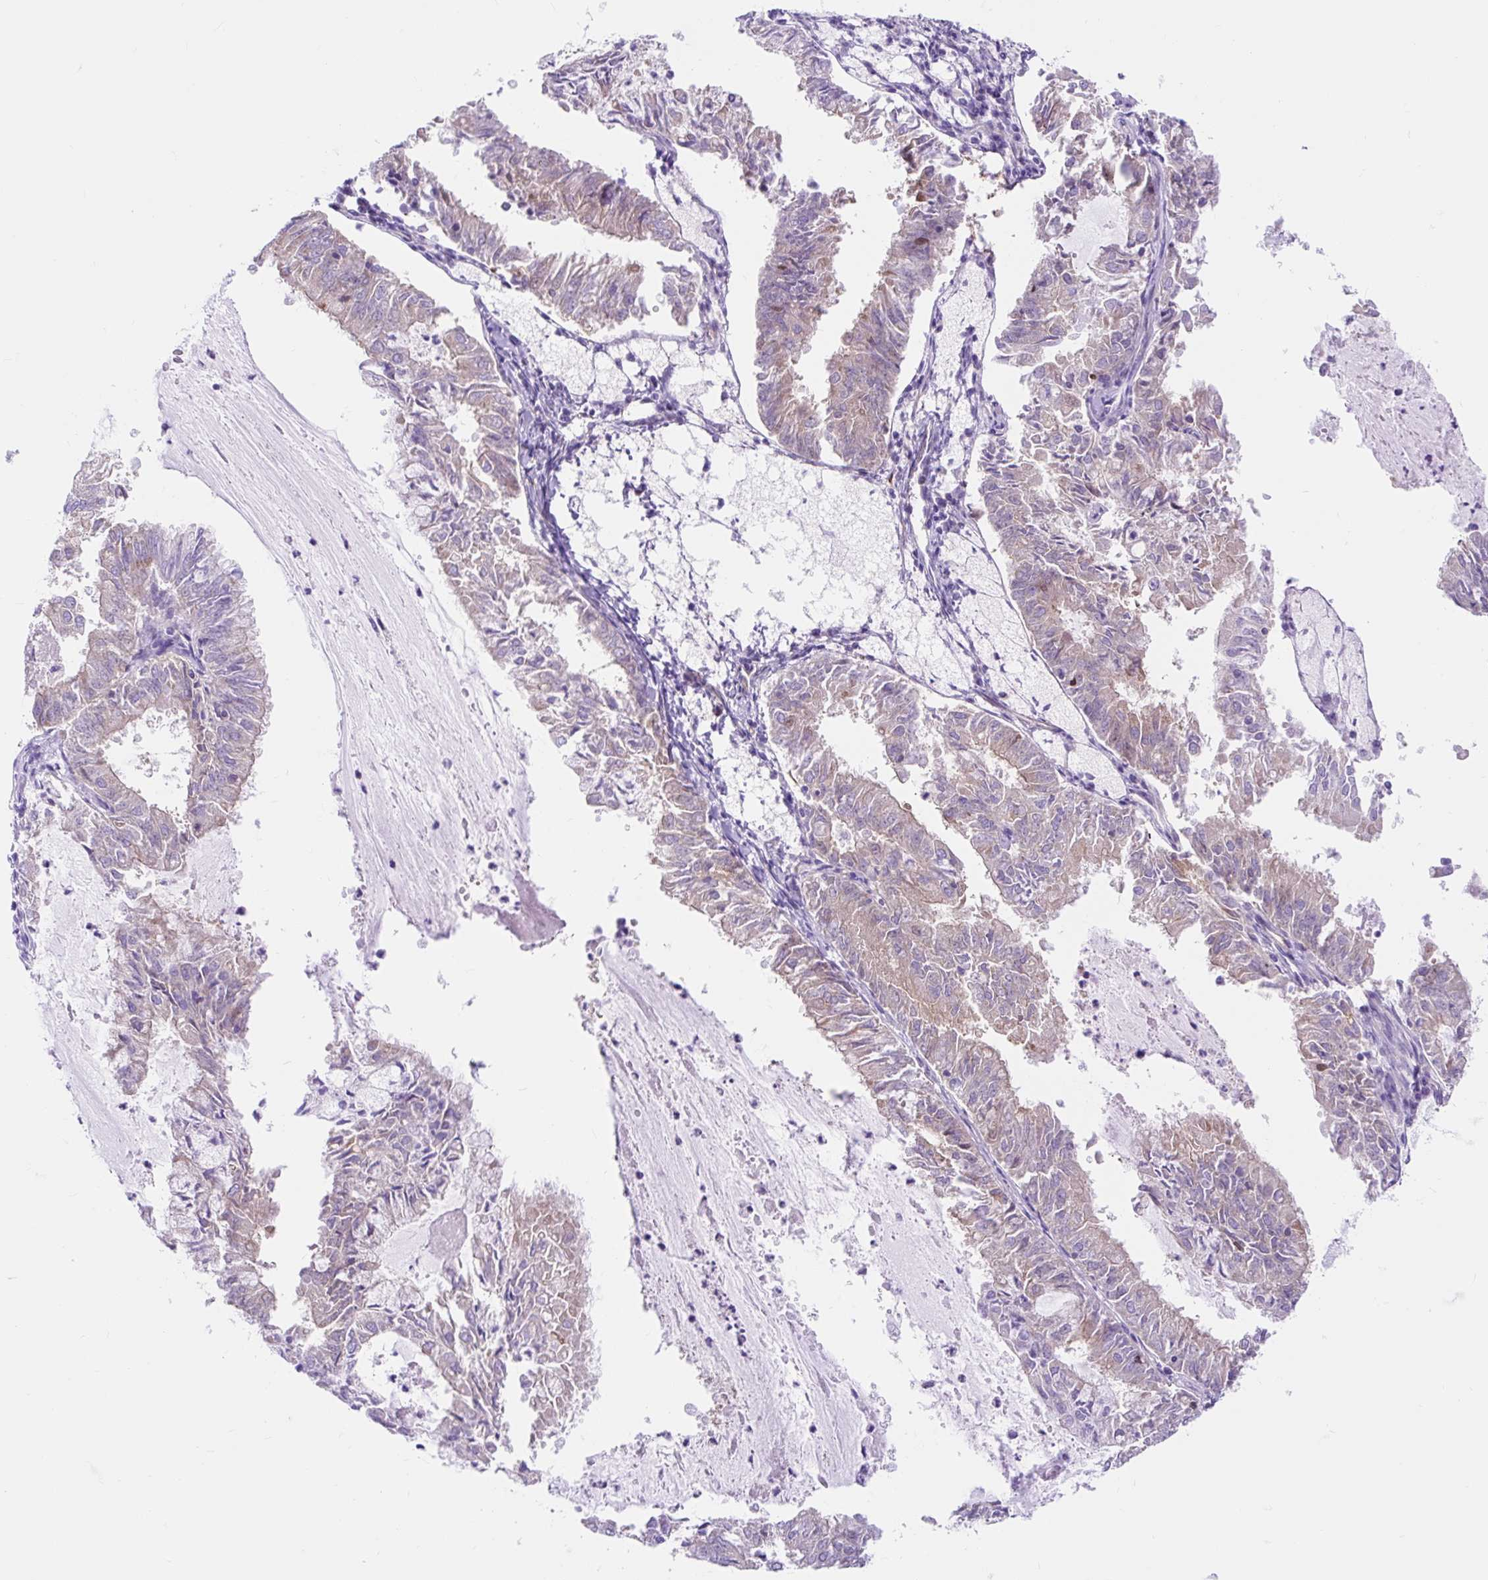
{"staining": {"intensity": "weak", "quantity": "<25%", "location": "cytoplasmic/membranous"}, "tissue": "endometrial cancer", "cell_type": "Tumor cells", "image_type": "cancer", "snomed": [{"axis": "morphology", "description": "Adenocarcinoma, NOS"}, {"axis": "topography", "description": "Endometrium"}], "caption": "Endometrial cancer was stained to show a protein in brown. There is no significant expression in tumor cells.", "gene": "HIP1R", "patient": {"sex": "female", "age": 57}}